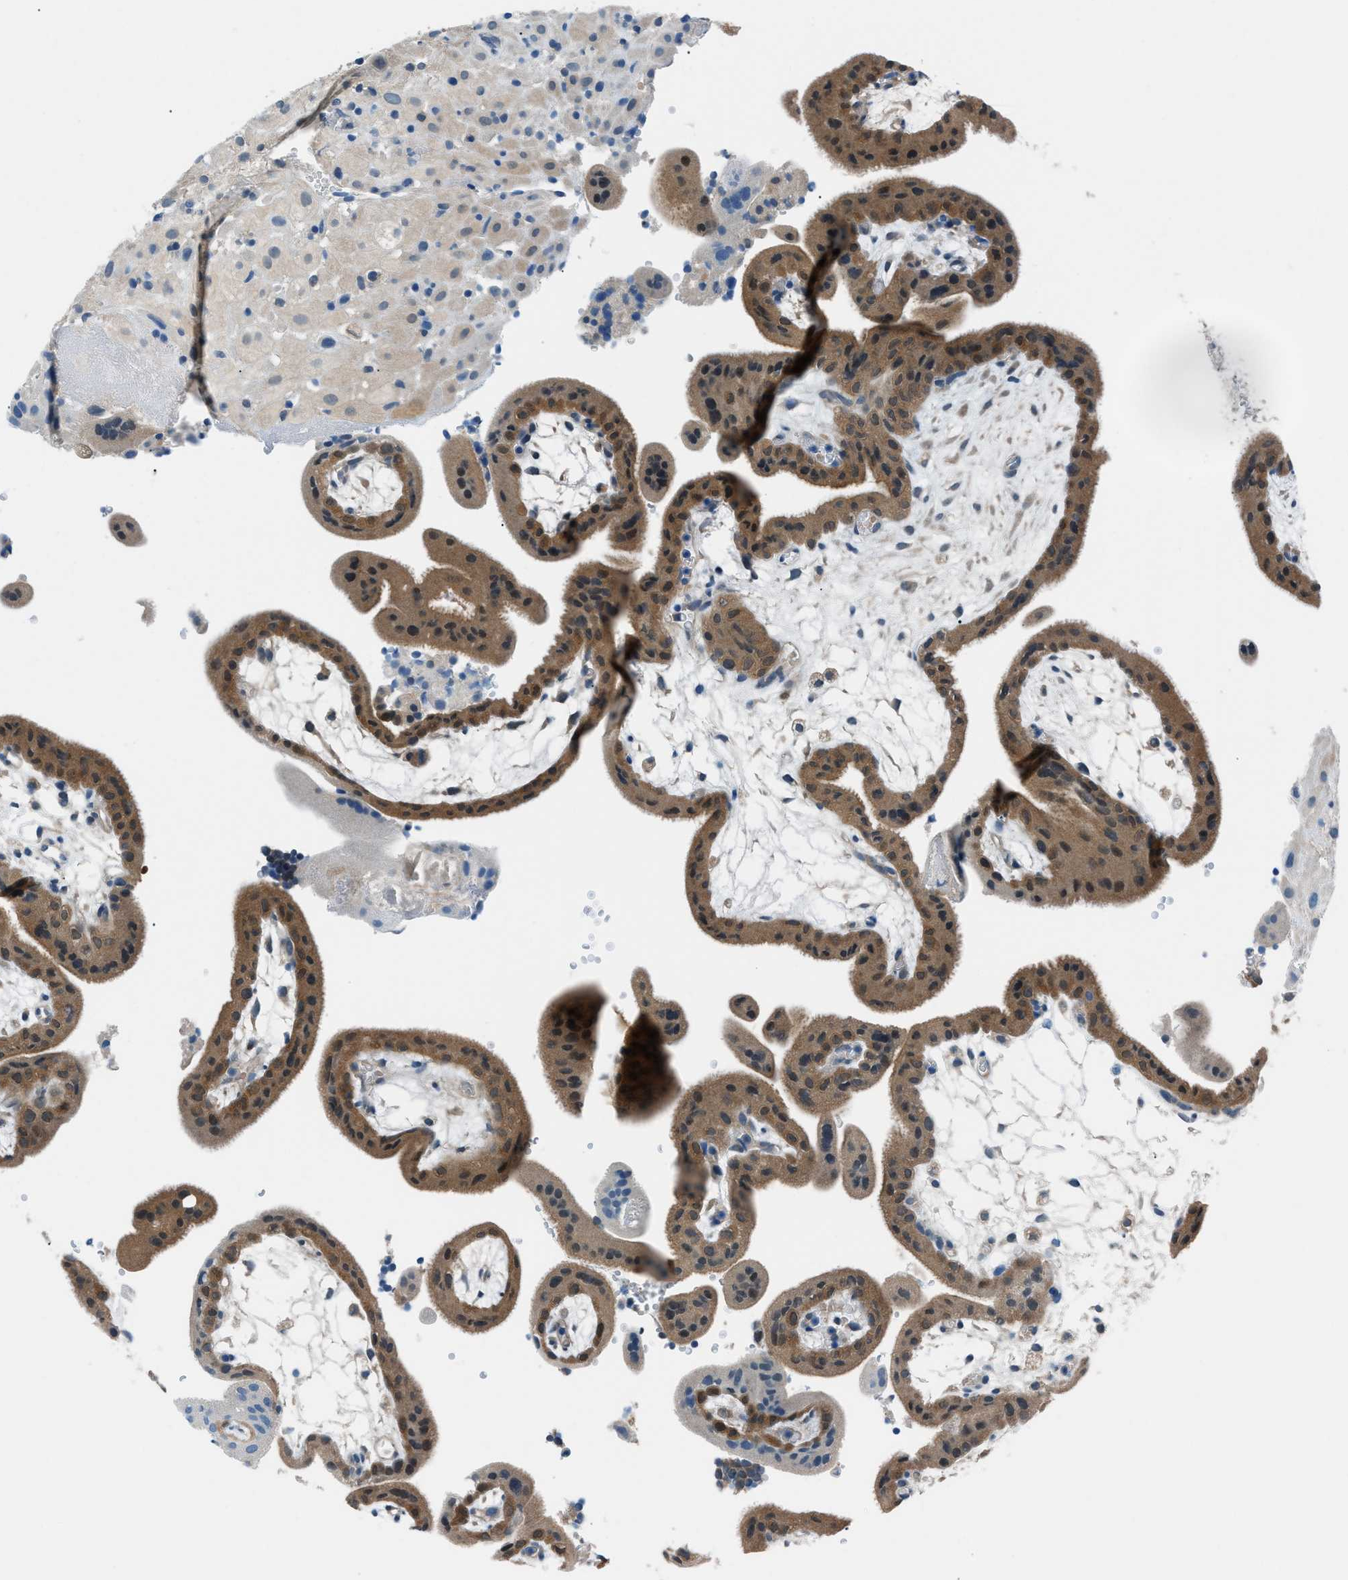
{"staining": {"intensity": "weak", "quantity": "25%-75%", "location": "cytoplasmic/membranous"}, "tissue": "placenta", "cell_type": "Decidual cells", "image_type": "normal", "snomed": [{"axis": "morphology", "description": "Normal tissue, NOS"}, {"axis": "topography", "description": "Placenta"}], "caption": "Placenta stained for a protein exhibits weak cytoplasmic/membranous positivity in decidual cells. (DAB IHC, brown staining for protein, blue staining for nuclei).", "gene": "ACP1", "patient": {"sex": "female", "age": 18}}